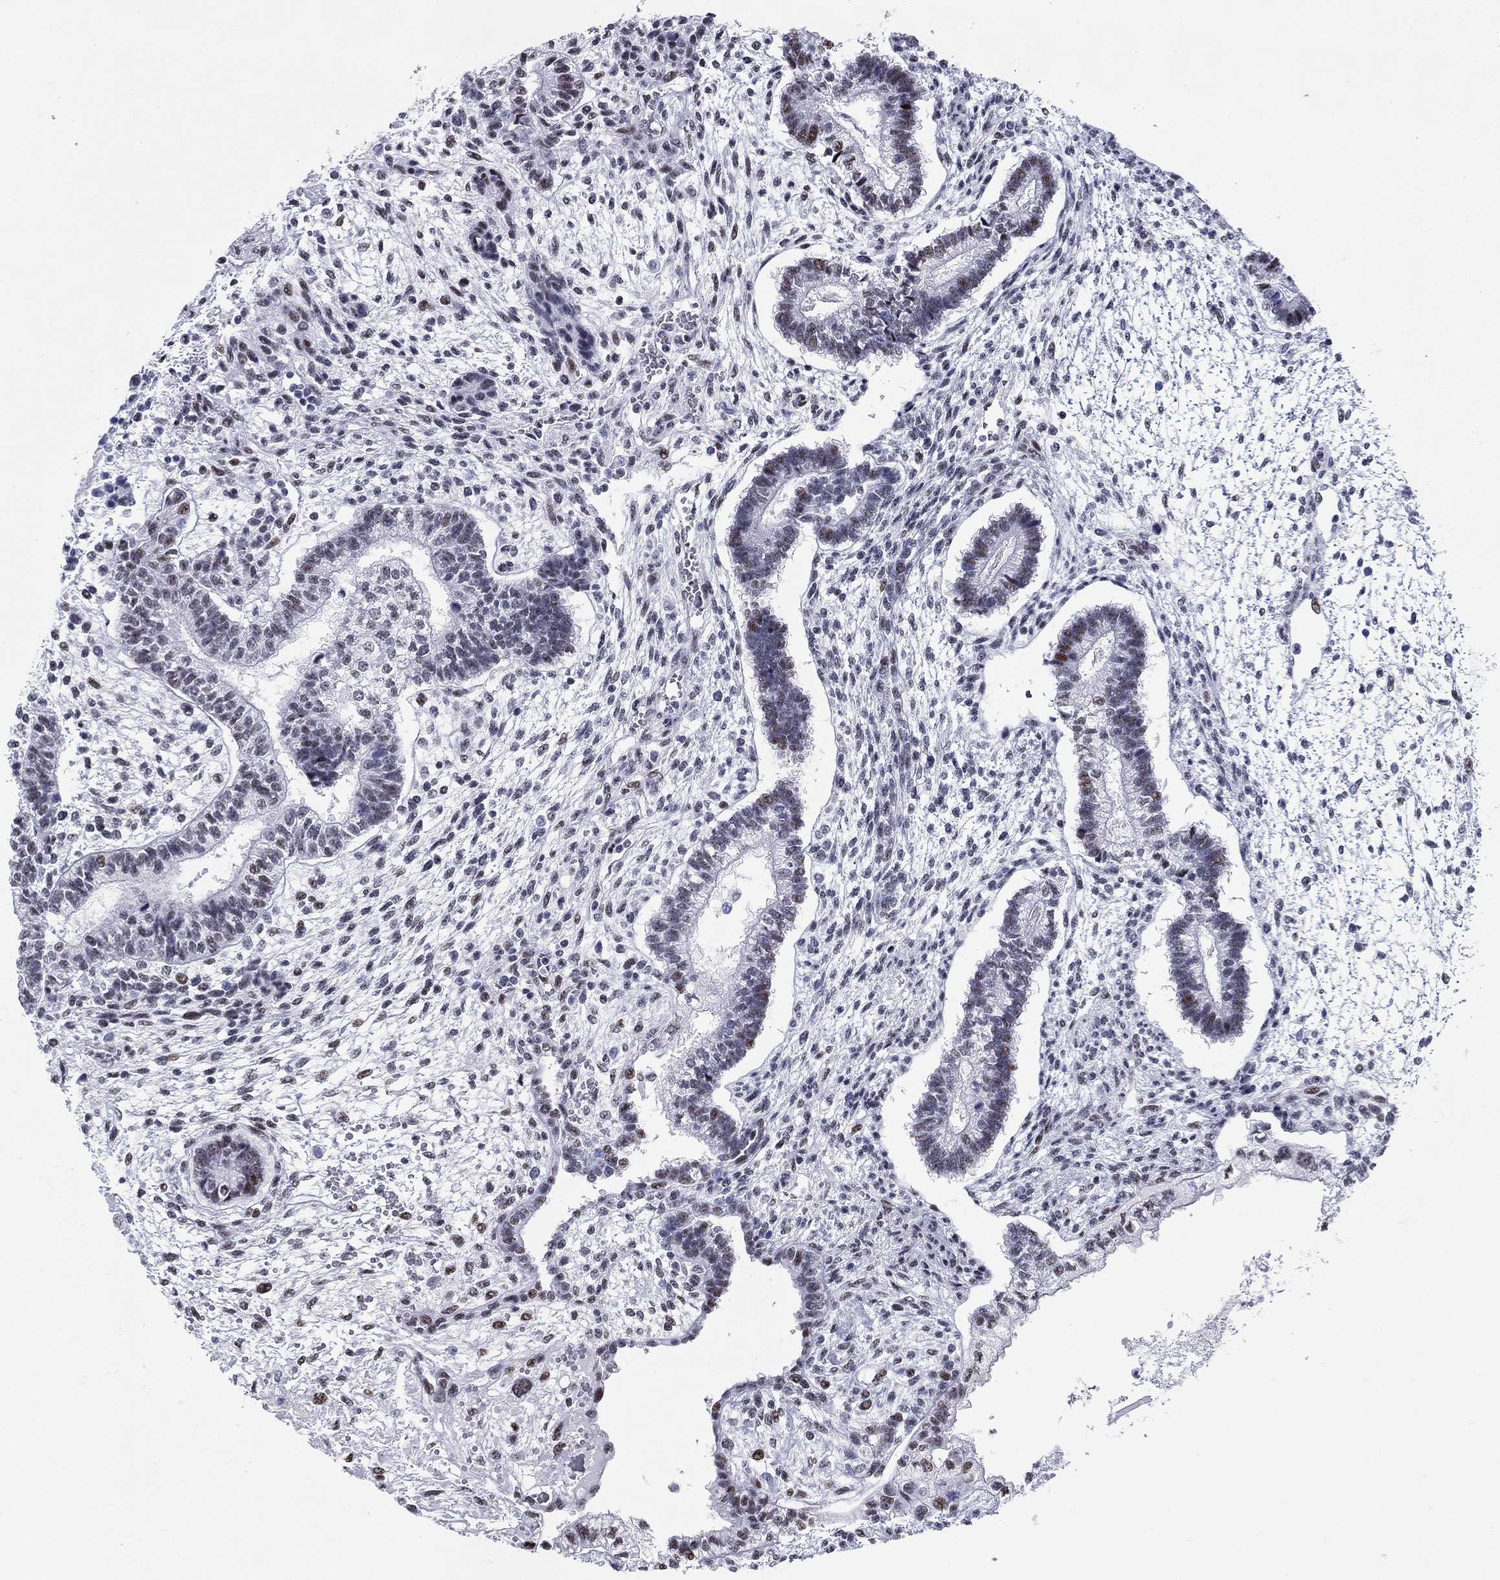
{"staining": {"intensity": "moderate", "quantity": "<25%", "location": "nuclear"}, "tissue": "testis cancer", "cell_type": "Tumor cells", "image_type": "cancer", "snomed": [{"axis": "morphology", "description": "Carcinoma, Embryonal, NOS"}, {"axis": "topography", "description": "Testis"}], "caption": "A micrograph of embryonal carcinoma (testis) stained for a protein displays moderate nuclear brown staining in tumor cells.", "gene": "ASF1B", "patient": {"sex": "male", "age": 37}}